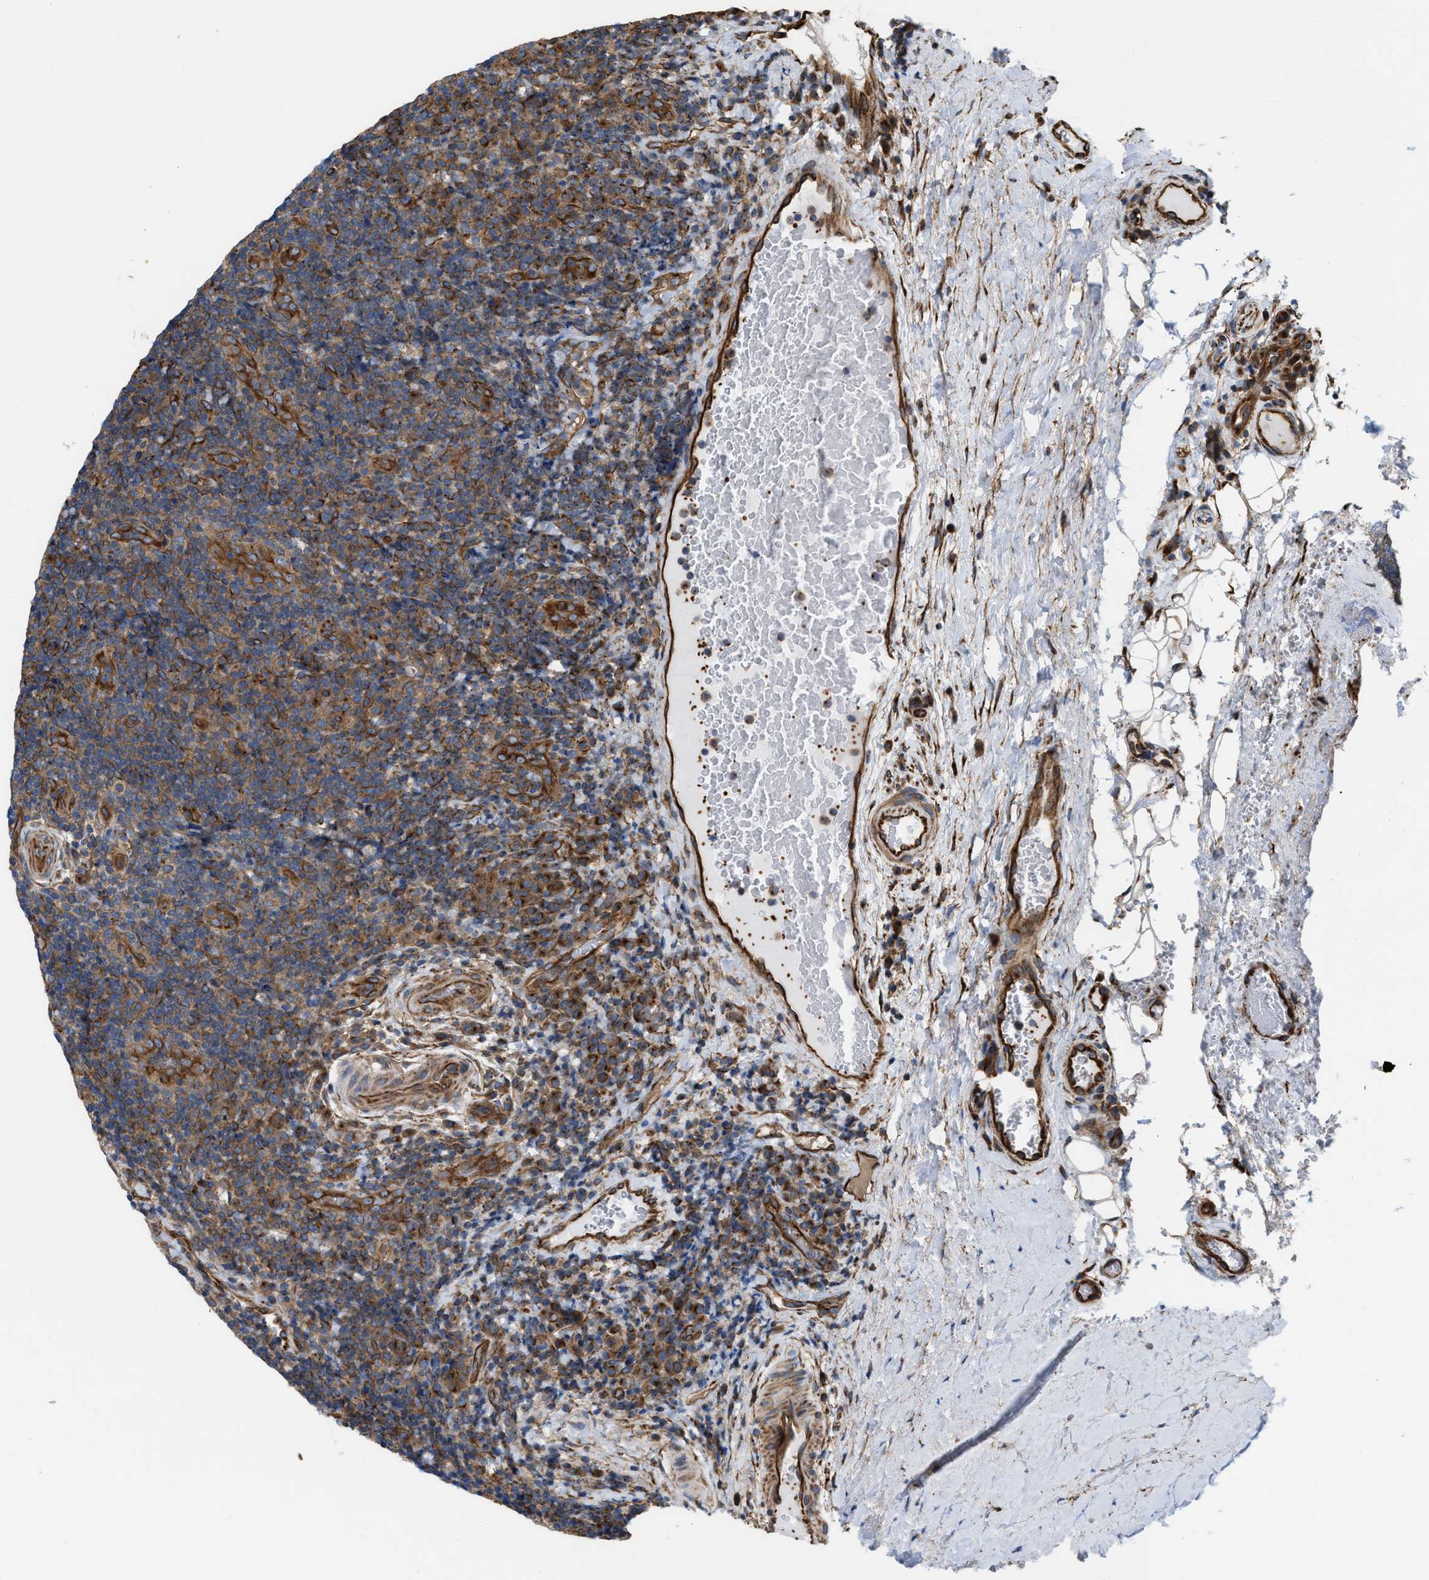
{"staining": {"intensity": "moderate", "quantity": "25%-75%", "location": "cytoplasmic/membranous"}, "tissue": "lymphoma", "cell_type": "Tumor cells", "image_type": "cancer", "snomed": [{"axis": "morphology", "description": "Malignant lymphoma, non-Hodgkin's type, High grade"}, {"axis": "topography", "description": "Tonsil"}], "caption": "This image demonstrates IHC staining of human malignant lymphoma, non-Hodgkin's type (high-grade), with medium moderate cytoplasmic/membranous positivity in about 25%-75% of tumor cells.", "gene": "EPS15L1", "patient": {"sex": "female", "age": 36}}